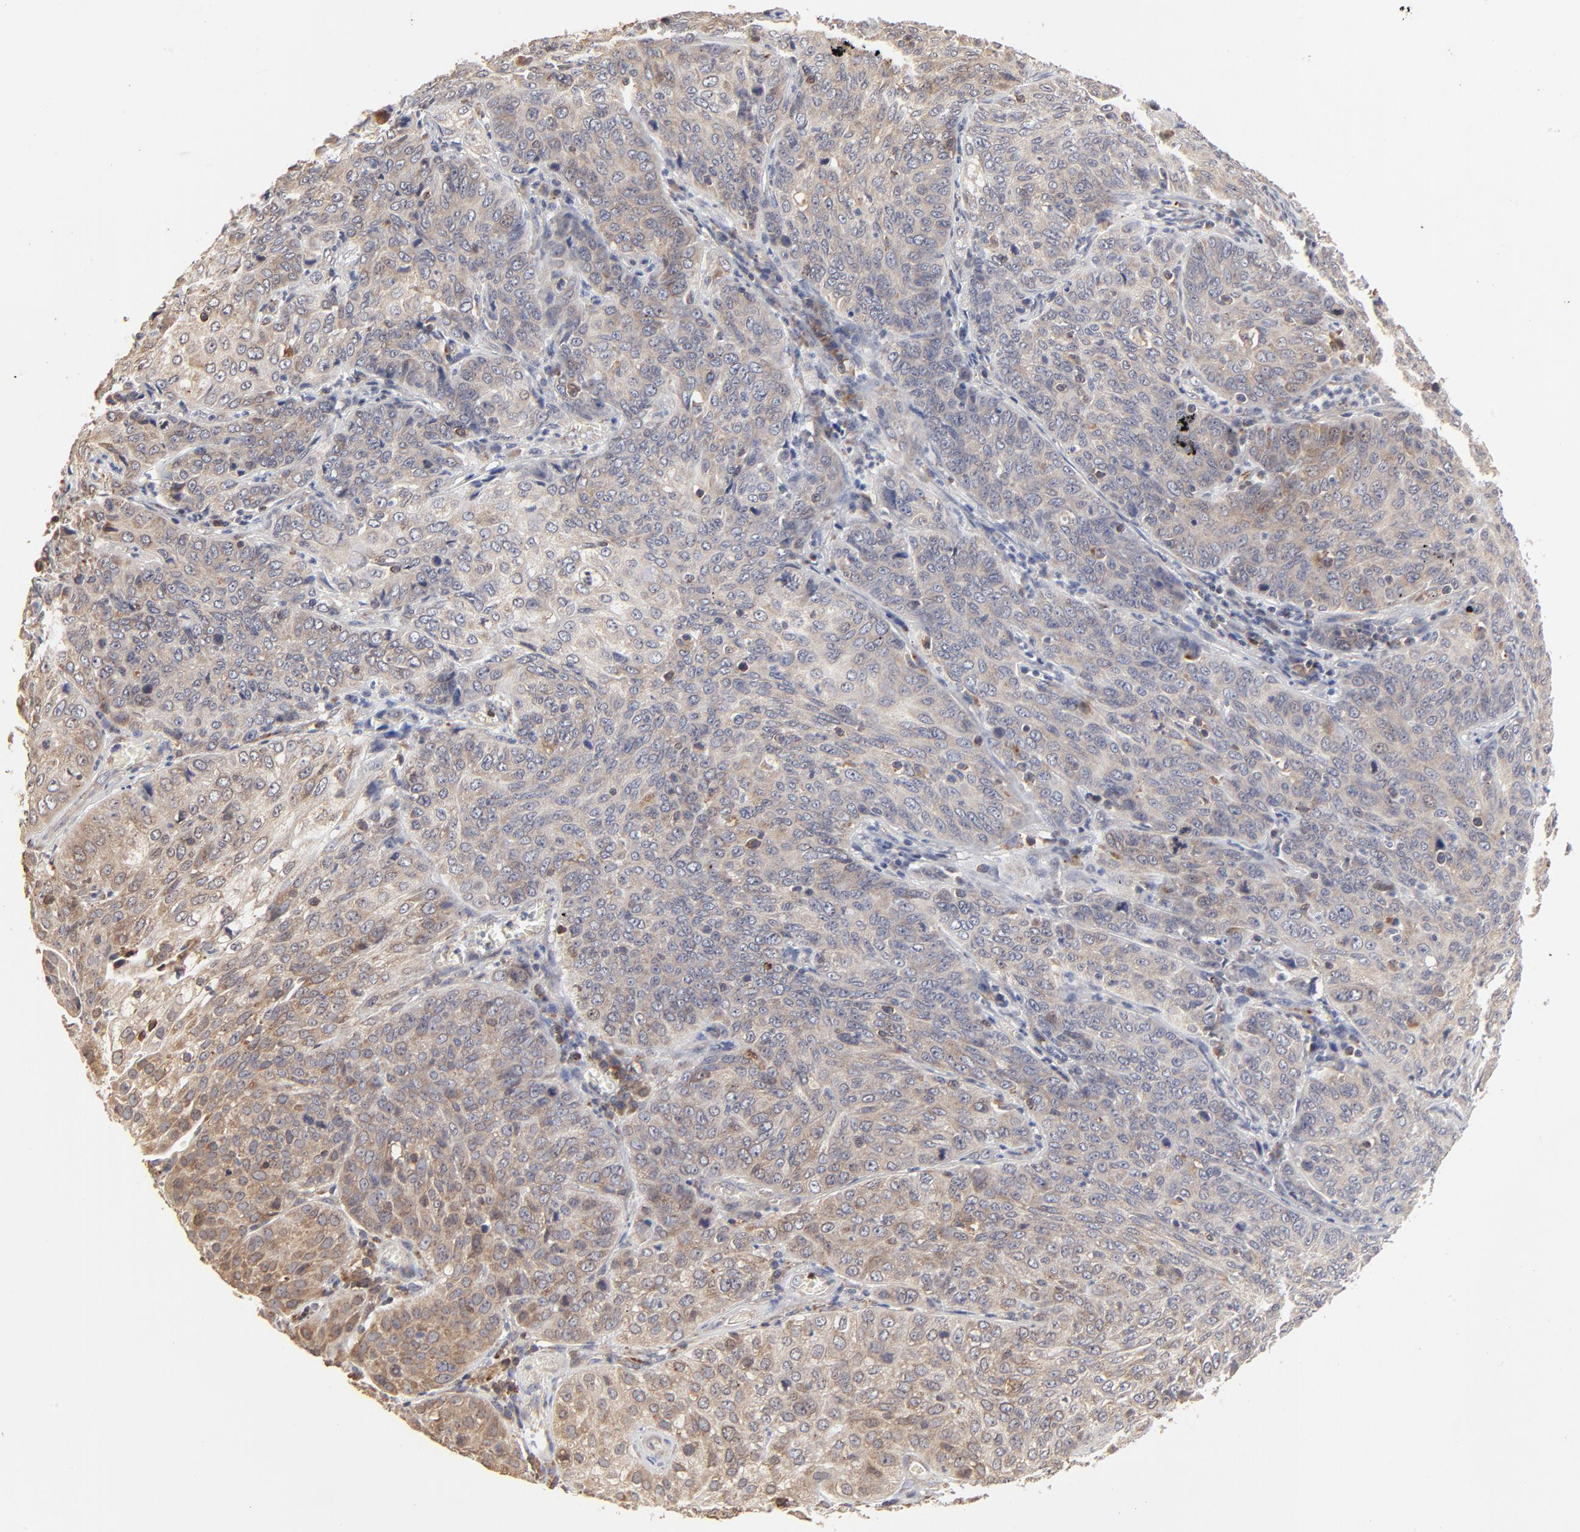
{"staining": {"intensity": "moderate", "quantity": ">75%", "location": "cytoplasmic/membranous"}, "tissue": "cervical cancer", "cell_type": "Tumor cells", "image_type": "cancer", "snomed": [{"axis": "morphology", "description": "Squamous cell carcinoma, NOS"}, {"axis": "topography", "description": "Cervix"}], "caption": "Tumor cells show medium levels of moderate cytoplasmic/membranous positivity in approximately >75% of cells in cervical squamous cell carcinoma.", "gene": "RNF213", "patient": {"sex": "female", "age": 38}}